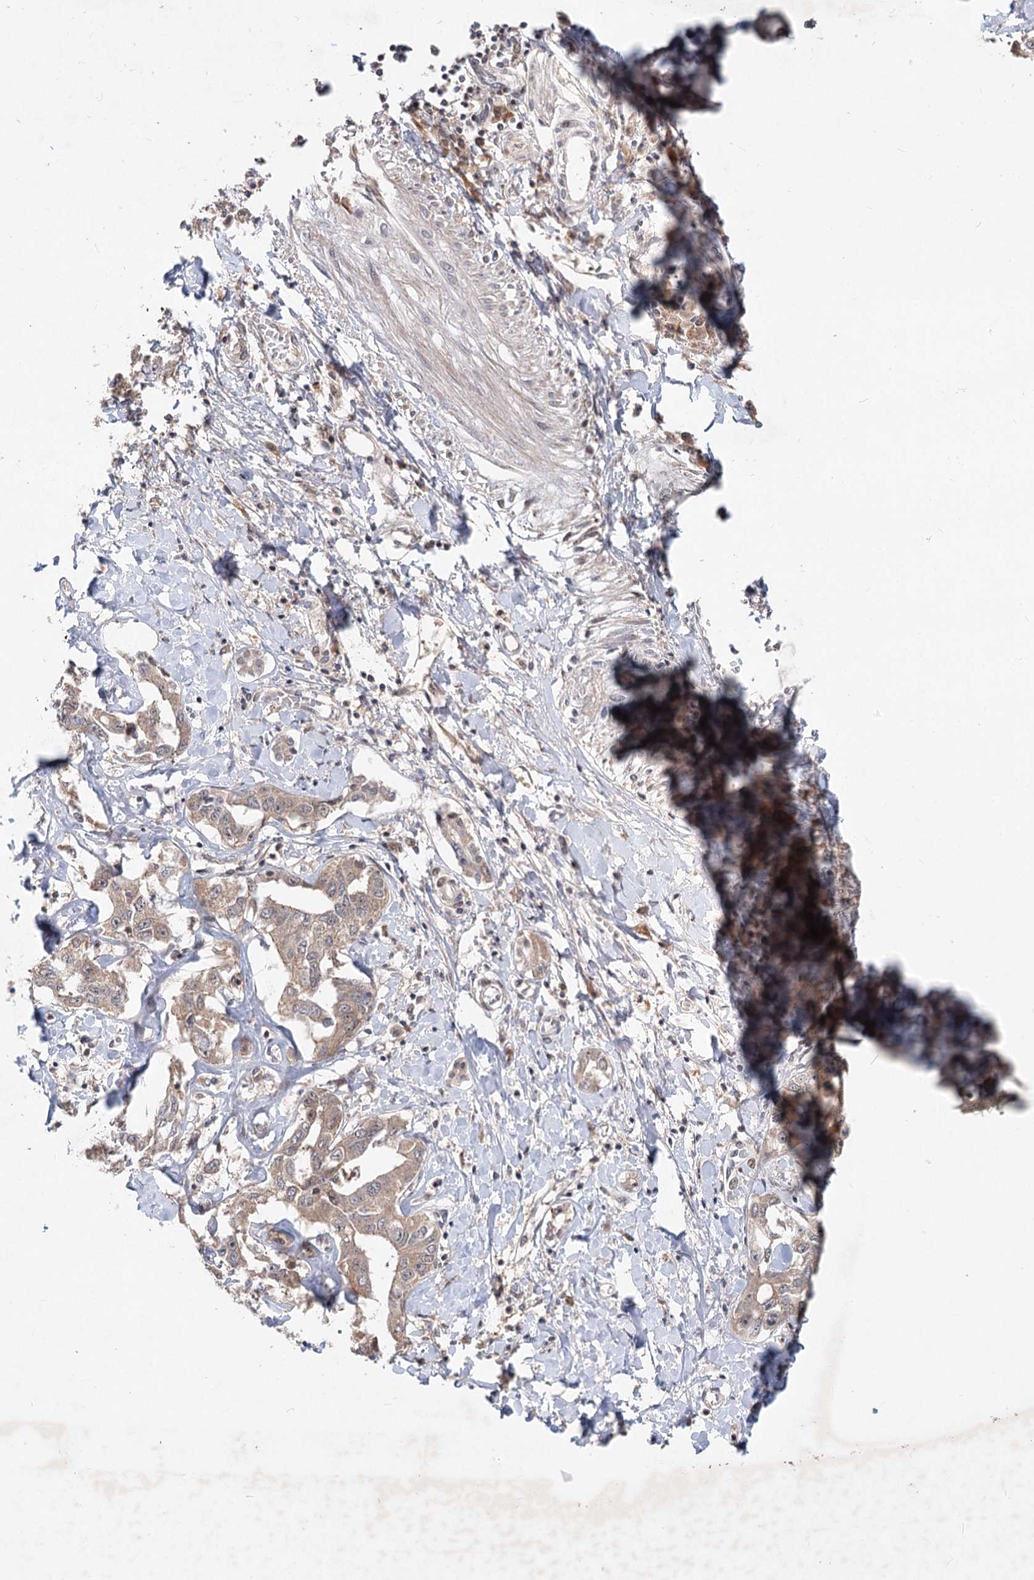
{"staining": {"intensity": "moderate", "quantity": ">75%", "location": "cytoplasmic/membranous"}, "tissue": "liver cancer", "cell_type": "Tumor cells", "image_type": "cancer", "snomed": [{"axis": "morphology", "description": "Cholangiocarcinoma"}, {"axis": "topography", "description": "Liver"}], "caption": "Tumor cells reveal medium levels of moderate cytoplasmic/membranous staining in about >75% of cells in human liver cancer. (DAB IHC with brightfield microscopy, high magnification).", "gene": "AP3B1", "patient": {"sex": "male", "age": 59}}